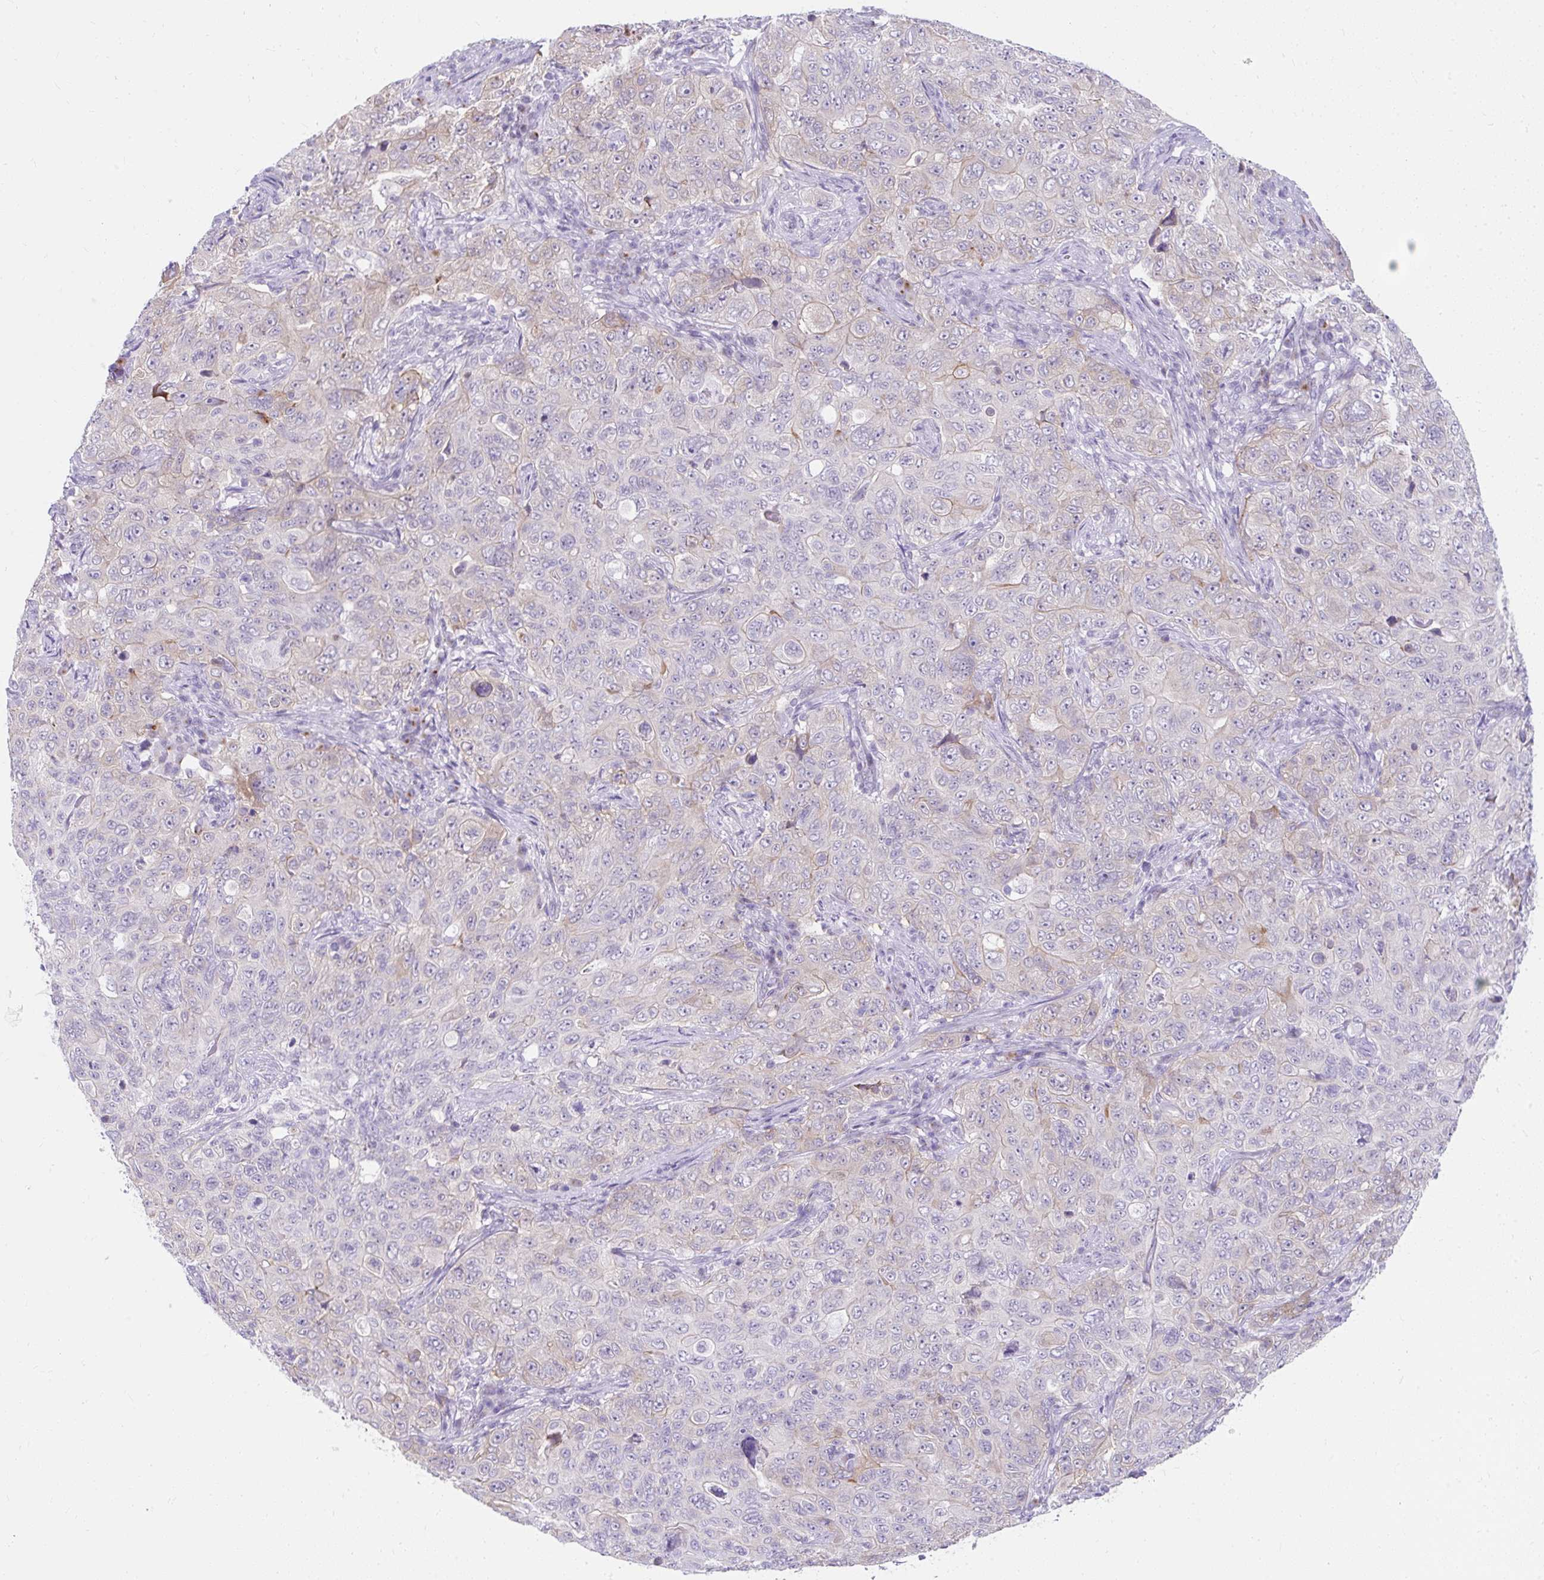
{"staining": {"intensity": "negative", "quantity": "none", "location": "none"}, "tissue": "pancreatic cancer", "cell_type": "Tumor cells", "image_type": "cancer", "snomed": [{"axis": "morphology", "description": "Adenocarcinoma, NOS"}, {"axis": "topography", "description": "Pancreas"}], "caption": "Human pancreatic adenocarcinoma stained for a protein using immunohistochemistry demonstrates no expression in tumor cells.", "gene": "GOLGA8A", "patient": {"sex": "male", "age": 68}}